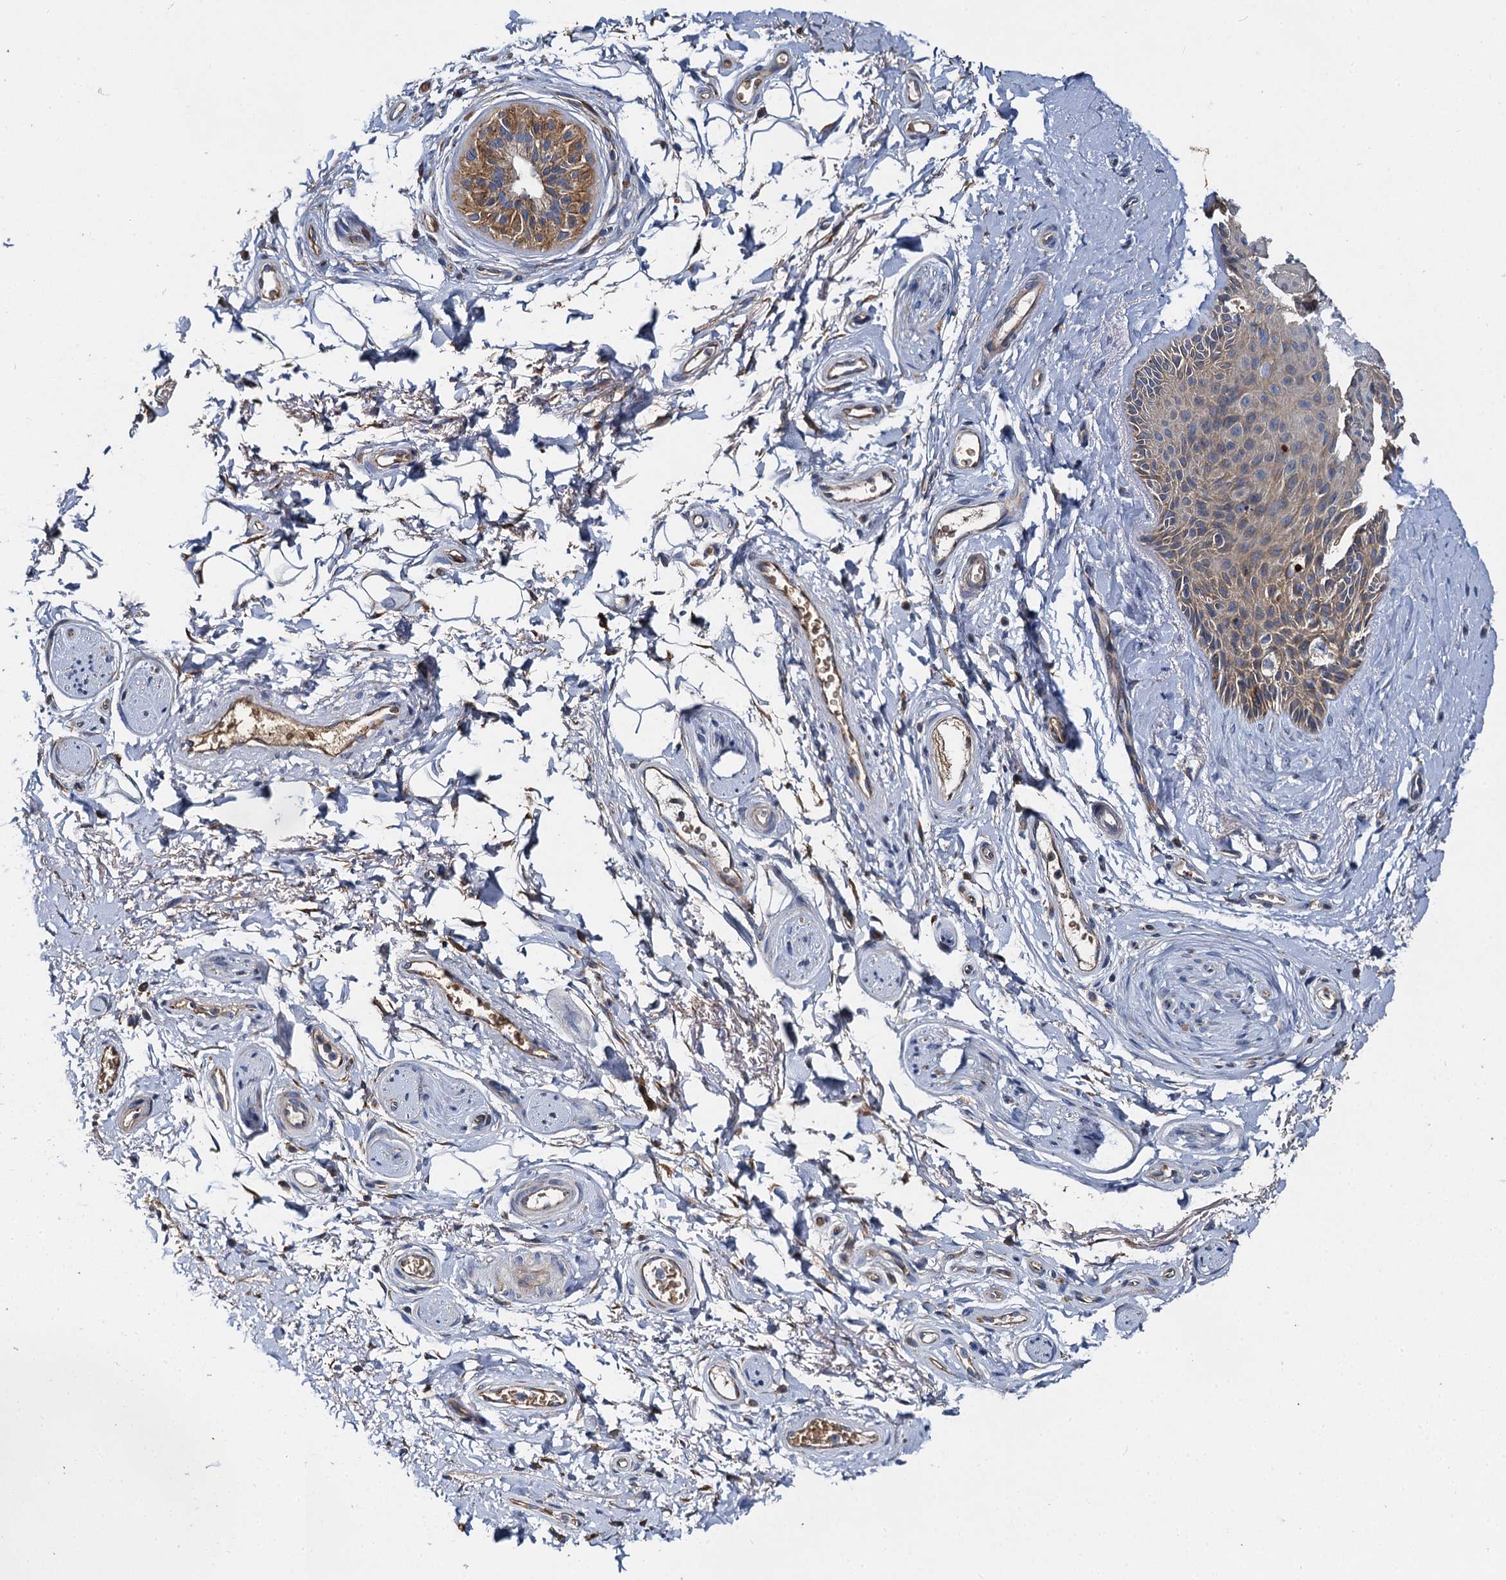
{"staining": {"intensity": "moderate", "quantity": "25%-75%", "location": "cytoplasmic/membranous"}, "tissue": "skin", "cell_type": "Epidermal cells", "image_type": "normal", "snomed": [{"axis": "morphology", "description": "Normal tissue, NOS"}, {"axis": "topography", "description": "Anal"}], "caption": "Protein expression analysis of benign skin displays moderate cytoplasmic/membranous staining in about 25%-75% of epidermal cells.", "gene": "BCS1L", "patient": {"sex": "male", "age": 44}}